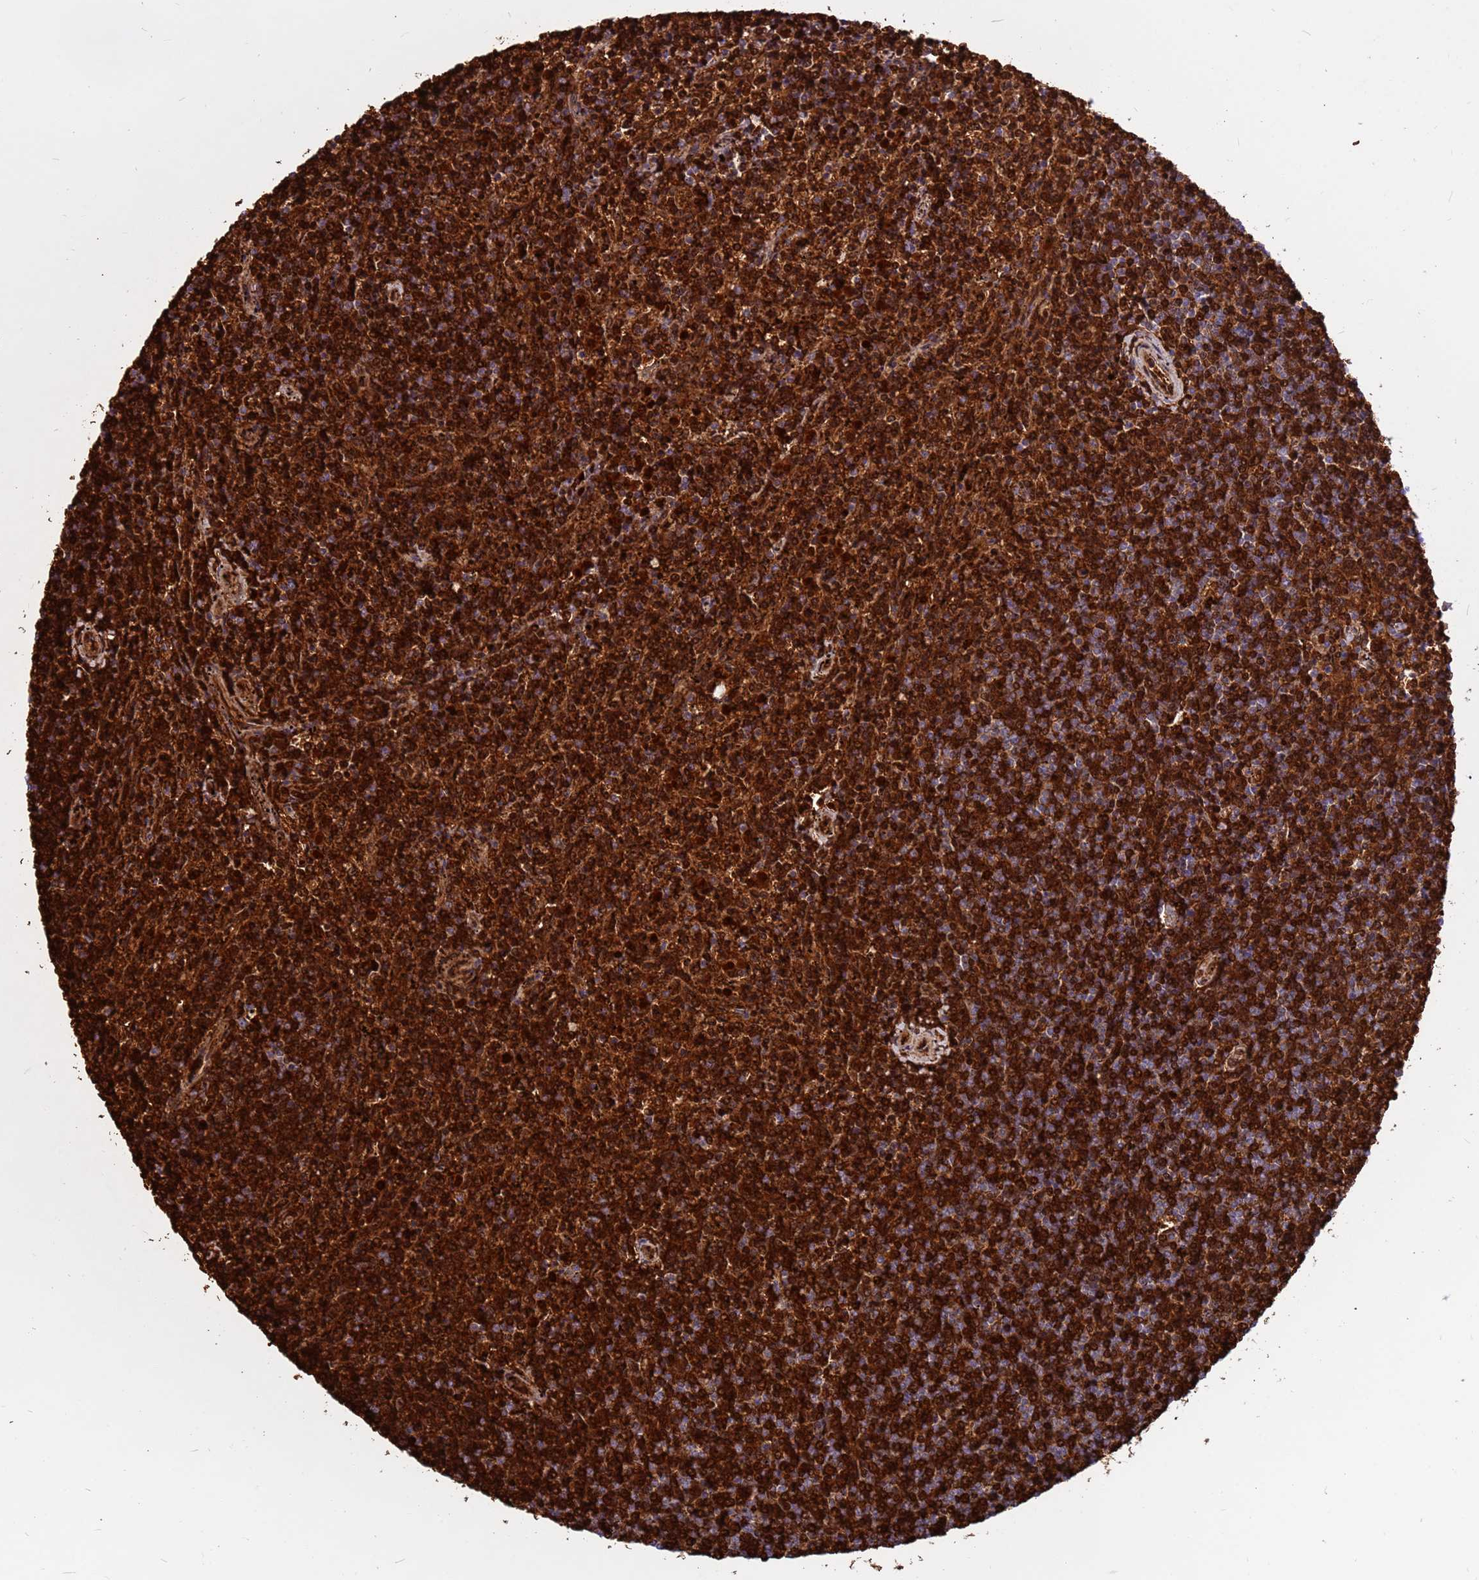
{"staining": {"intensity": "strong", "quantity": ">75%", "location": "cytoplasmic/membranous"}, "tissue": "lymphoma", "cell_type": "Tumor cells", "image_type": "cancer", "snomed": [{"axis": "morphology", "description": "Malignant lymphoma, non-Hodgkin's type, Low grade"}, {"axis": "topography", "description": "Spleen"}], "caption": "Protein expression analysis of human lymphoma reveals strong cytoplasmic/membranous expression in about >75% of tumor cells. The staining is performed using DAB (3,3'-diaminobenzidine) brown chromogen to label protein expression. The nuclei are counter-stained blue using hematoxylin.", "gene": "ZNF669", "patient": {"sex": "female", "age": 50}}